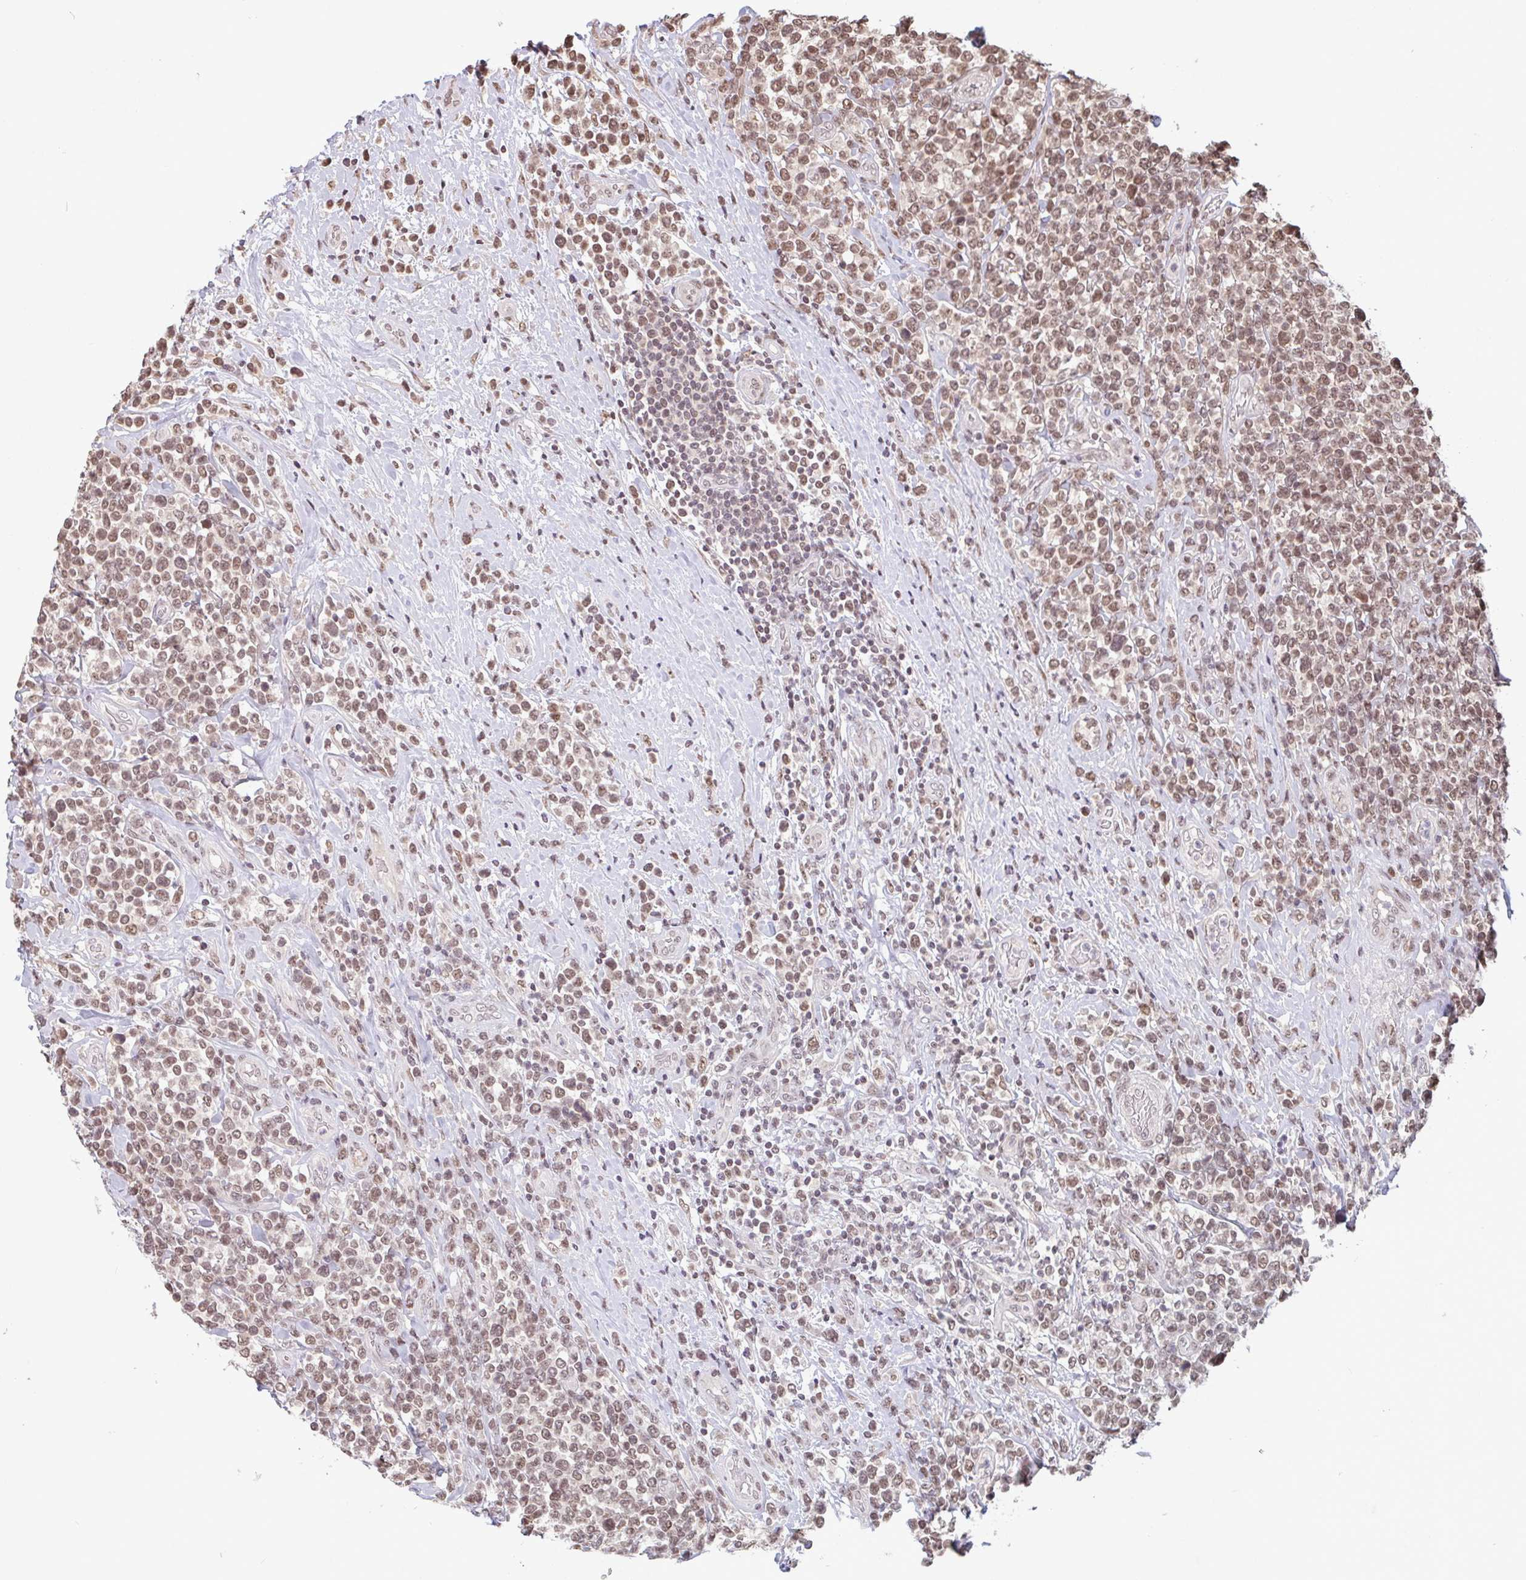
{"staining": {"intensity": "moderate", "quantity": ">75%", "location": "nuclear"}, "tissue": "lymphoma", "cell_type": "Tumor cells", "image_type": "cancer", "snomed": [{"axis": "morphology", "description": "Malignant lymphoma, non-Hodgkin's type, High grade"}, {"axis": "topography", "description": "Soft tissue"}], "caption": "Immunohistochemistry (IHC) of lymphoma shows medium levels of moderate nuclear expression in approximately >75% of tumor cells.", "gene": "DR1", "patient": {"sex": "female", "age": 56}}